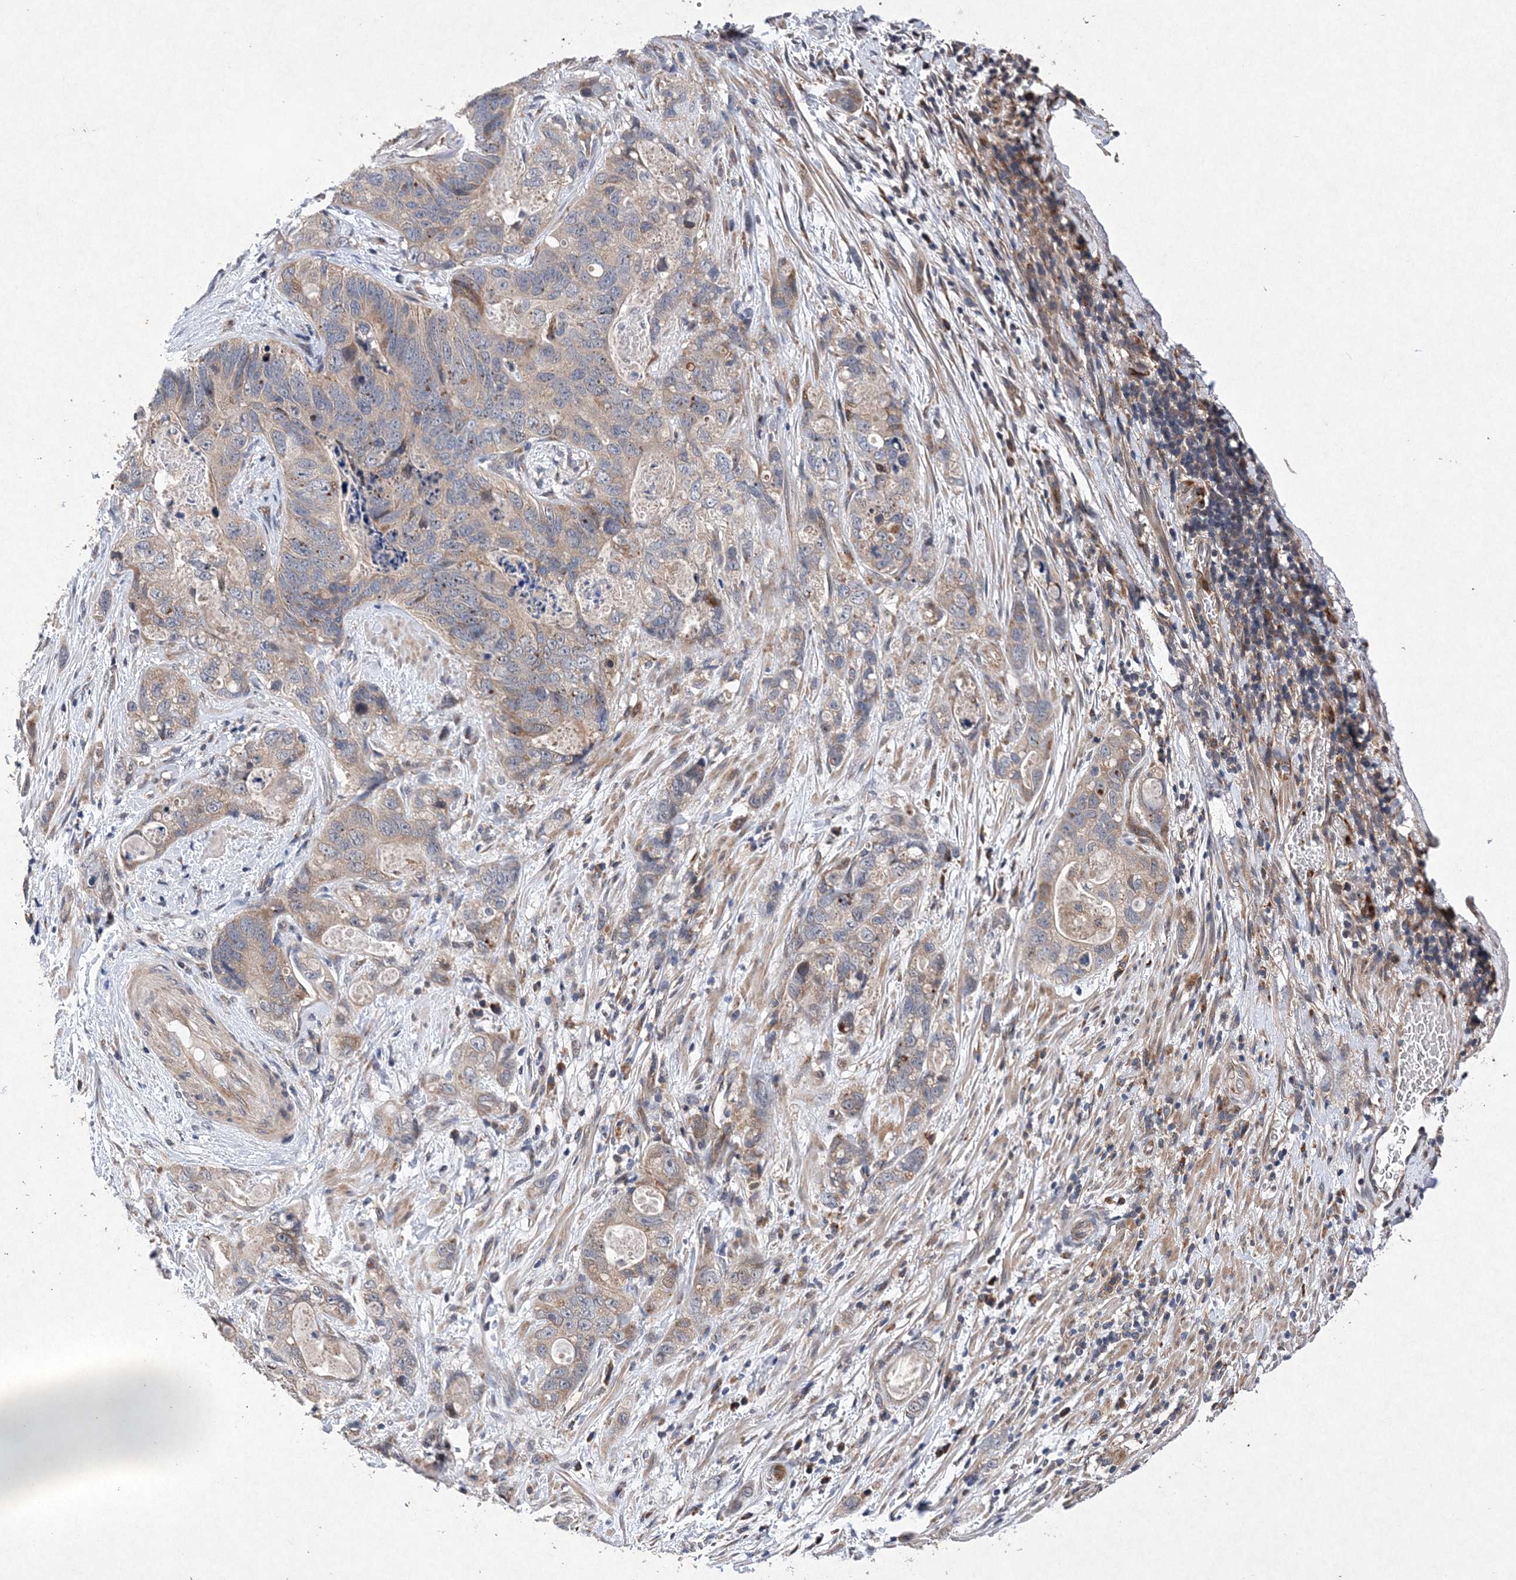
{"staining": {"intensity": "weak", "quantity": "25%-75%", "location": "cytoplasmic/membranous"}, "tissue": "stomach cancer", "cell_type": "Tumor cells", "image_type": "cancer", "snomed": [{"axis": "morphology", "description": "Normal tissue, NOS"}, {"axis": "morphology", "description": "Adenocarcinoma, NOS"}, {"axis": "topography", "description": "Stomach"}], "caption": "Tumor cells exhibit weak cytoplasmic/membranous positivity in about 25%-75% of cells in stomach cancer (adenocarcinoma). (DAB IHC, brown staining for protein, blue staining for nuclei).", "gene": "PROSER1", "patient": {"sex": "female", "age": 89}}